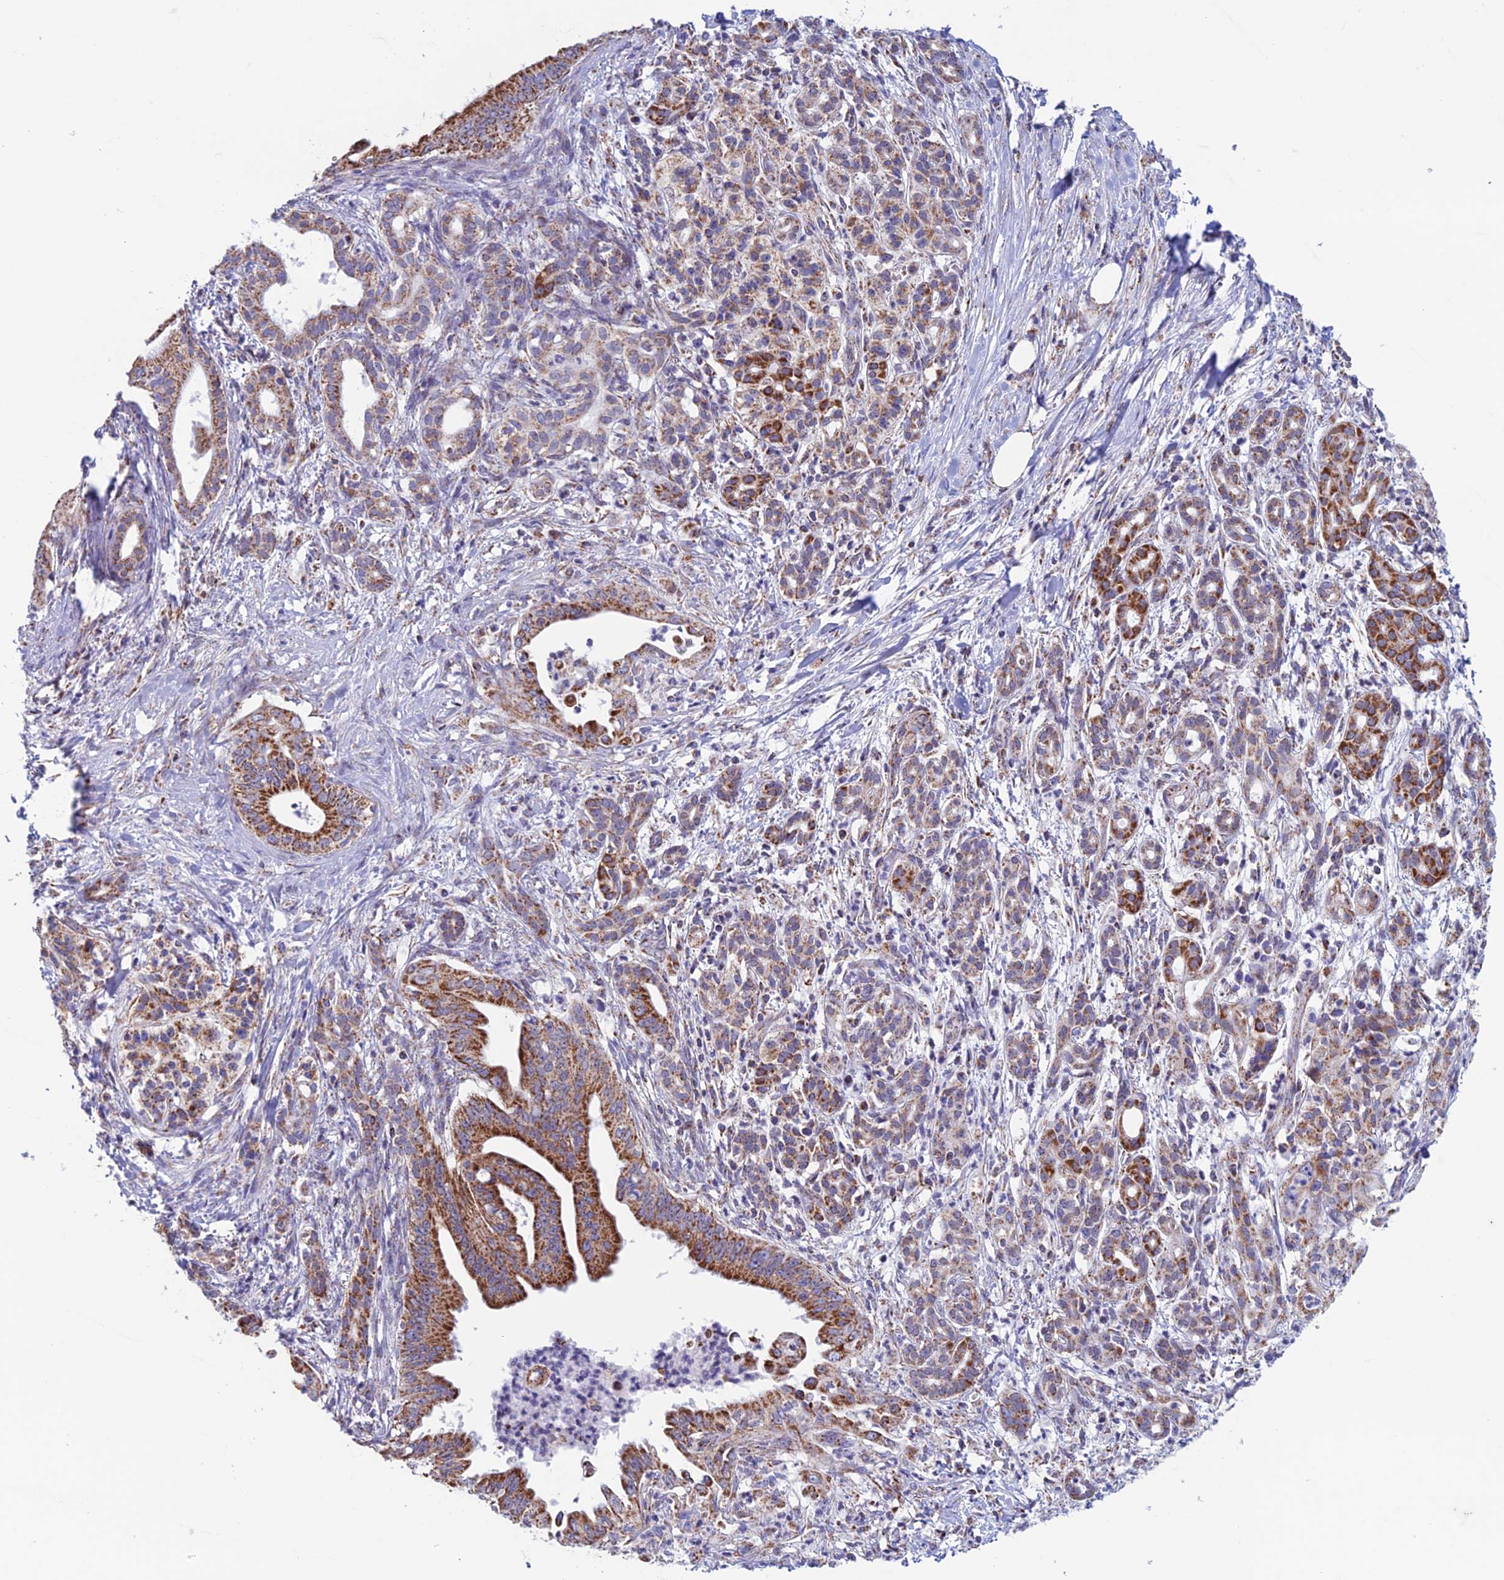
{"staining": {"intensity": "strong", "quantity": ">75%", "location": "cytoplasmic/membranous"}, "tissue": "pancreatic cancer", "cell_type": "Tumor cells", "image_type": "cancer", "snomed": [{"axis": "morphology", "description": "Adenocarcinoma, NOS"}, {"axis": "topography", "description": "Pancreas"}], "caption": "Strong cytoplasmic/membranous positivity for a protein is appreciated in approximately >75% of tumor cells of adenocarcinoma (pancreatic) using IHC.", "gene": "ZNG1B", "patient": {"sex": "male", "age": 58}}